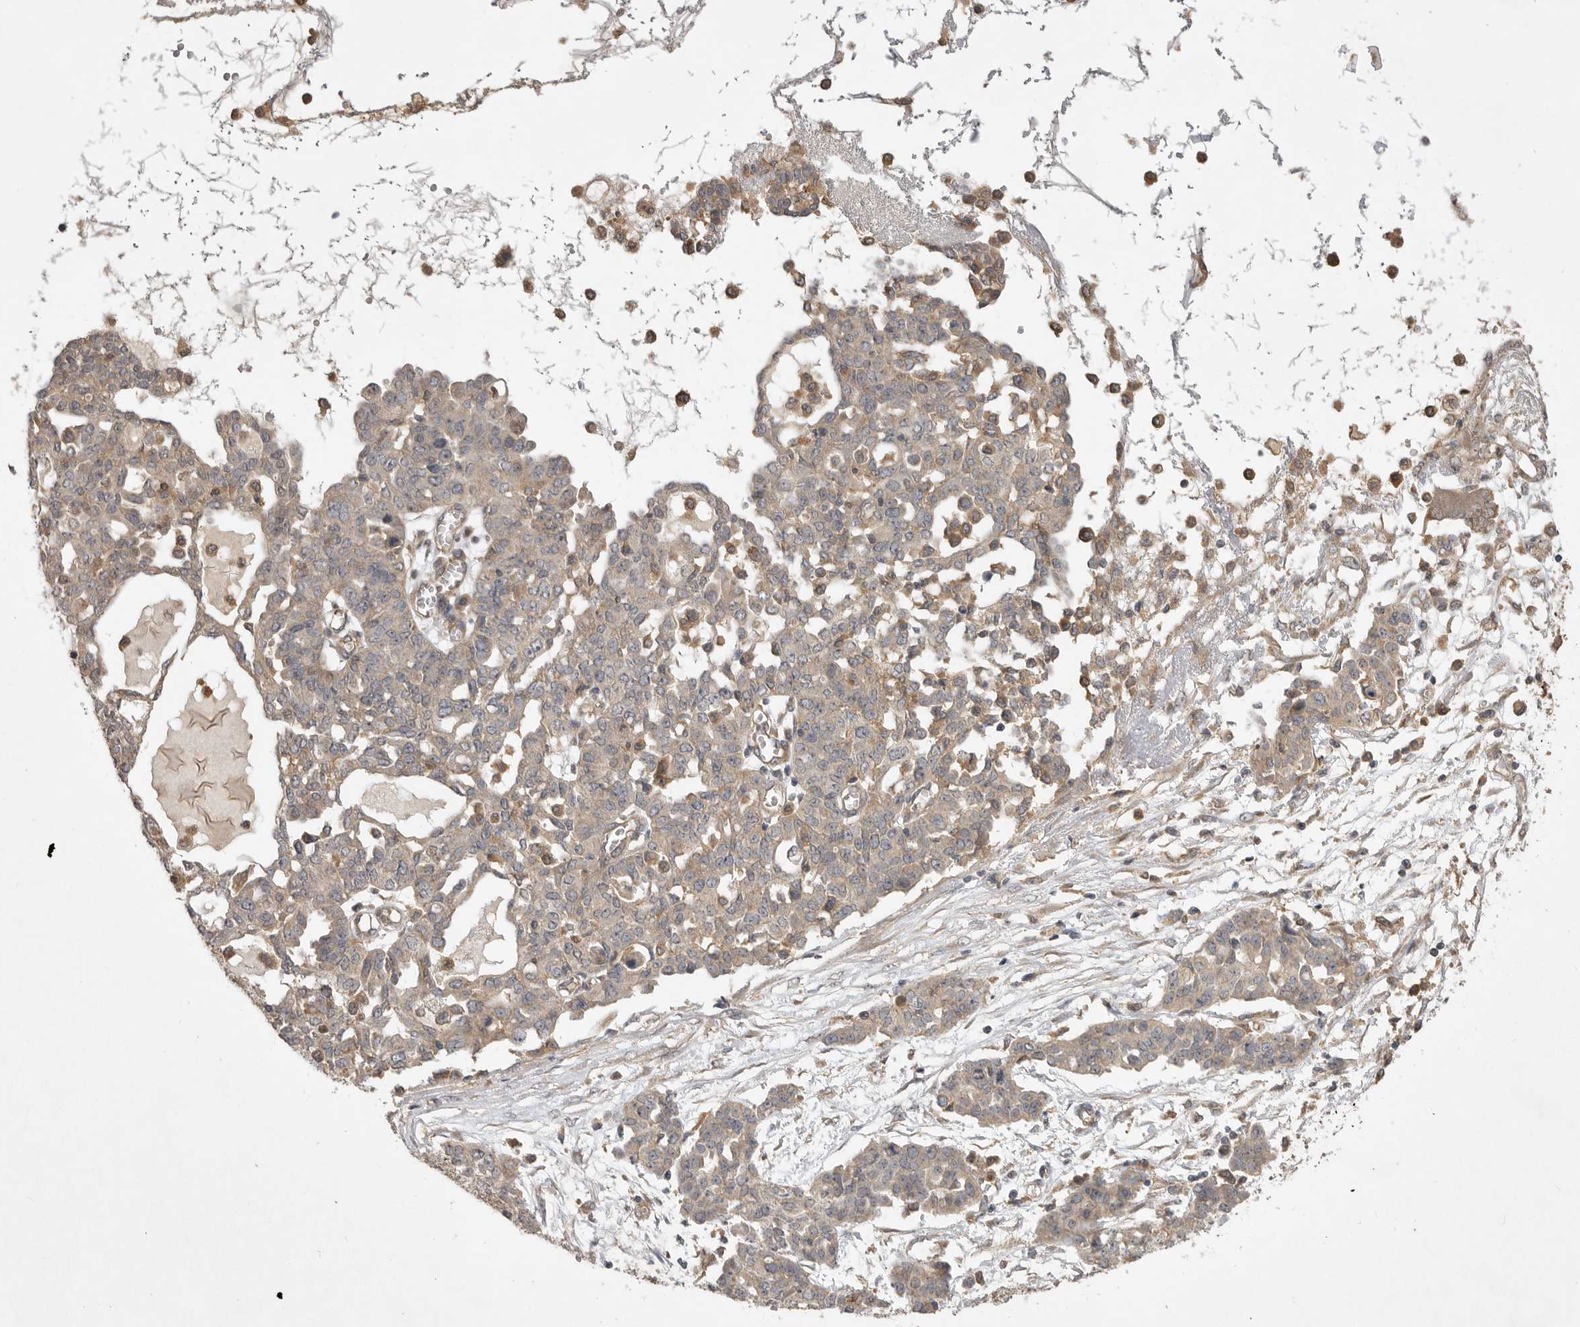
{"staining": {"intensity": "weak", "quantity": "25%-75%", "location": "cytoplasmic/membranous"}, "tissue": "ovarian cancer", "cell_type": "Tumor cells", "image_type": "cancer", "snomed": [{"axis": "morphology", "description": "Cystadenocarcinoma, serous, NOS"}, {"axis": "topography", "description": "Soft tissue"}, {"axis": "topography", "description": "Ovary"}], "caption": "High-power microscopy captured an IHC image of serous cystadenocarcinoma (ovarian), revealing weak cytoplasmic/membranous expression in about 25%-75% of tumor cells.", "gene": "ZNF232", "patient": {"sex": "female", "age": 57}}